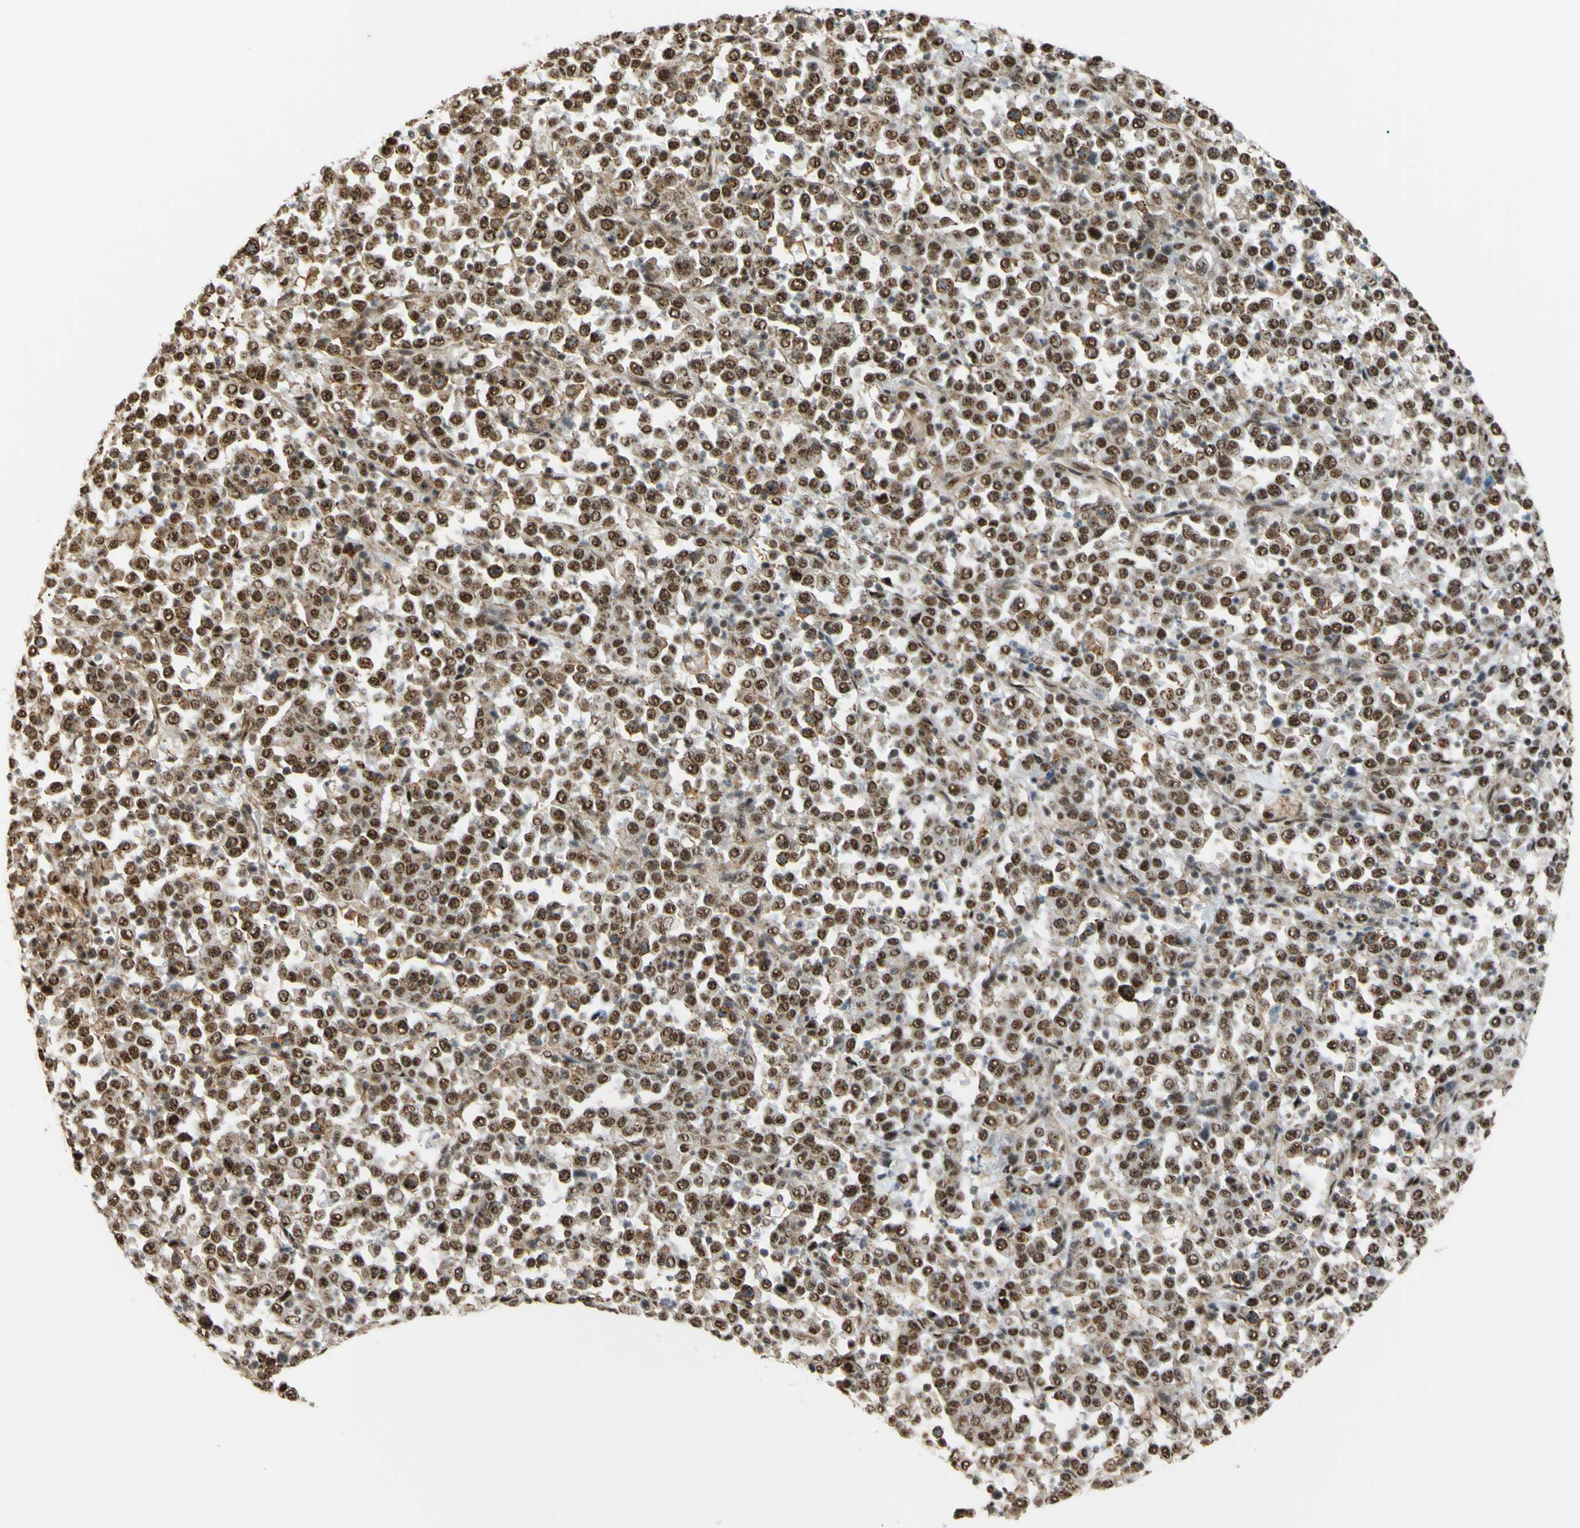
{"staining": {"intensity": "moderate", "quantity": ">75%", "location": "nuclear"}, "tissue": "stomach cancer", "cell_type": "Tumor cells", "image_type": "cancer", "snomed": [{"axis": "morphology", "description": "Normal tissue, NOS"}, {"axis": "morphology", "description": "Adenocarcinoma, NOS"}, {"axis": "topography", "description": "Stomach, upper"}, {"axis": "topography", "description": "Stomach"}], "caption": "This is a histology image of IHC staining of stomach adenocarcinoma, which shows moderate positivity in the nuclear of tumor cells.", "gene": "SAP18", "patient": {"sex": "male", "age": 59}}